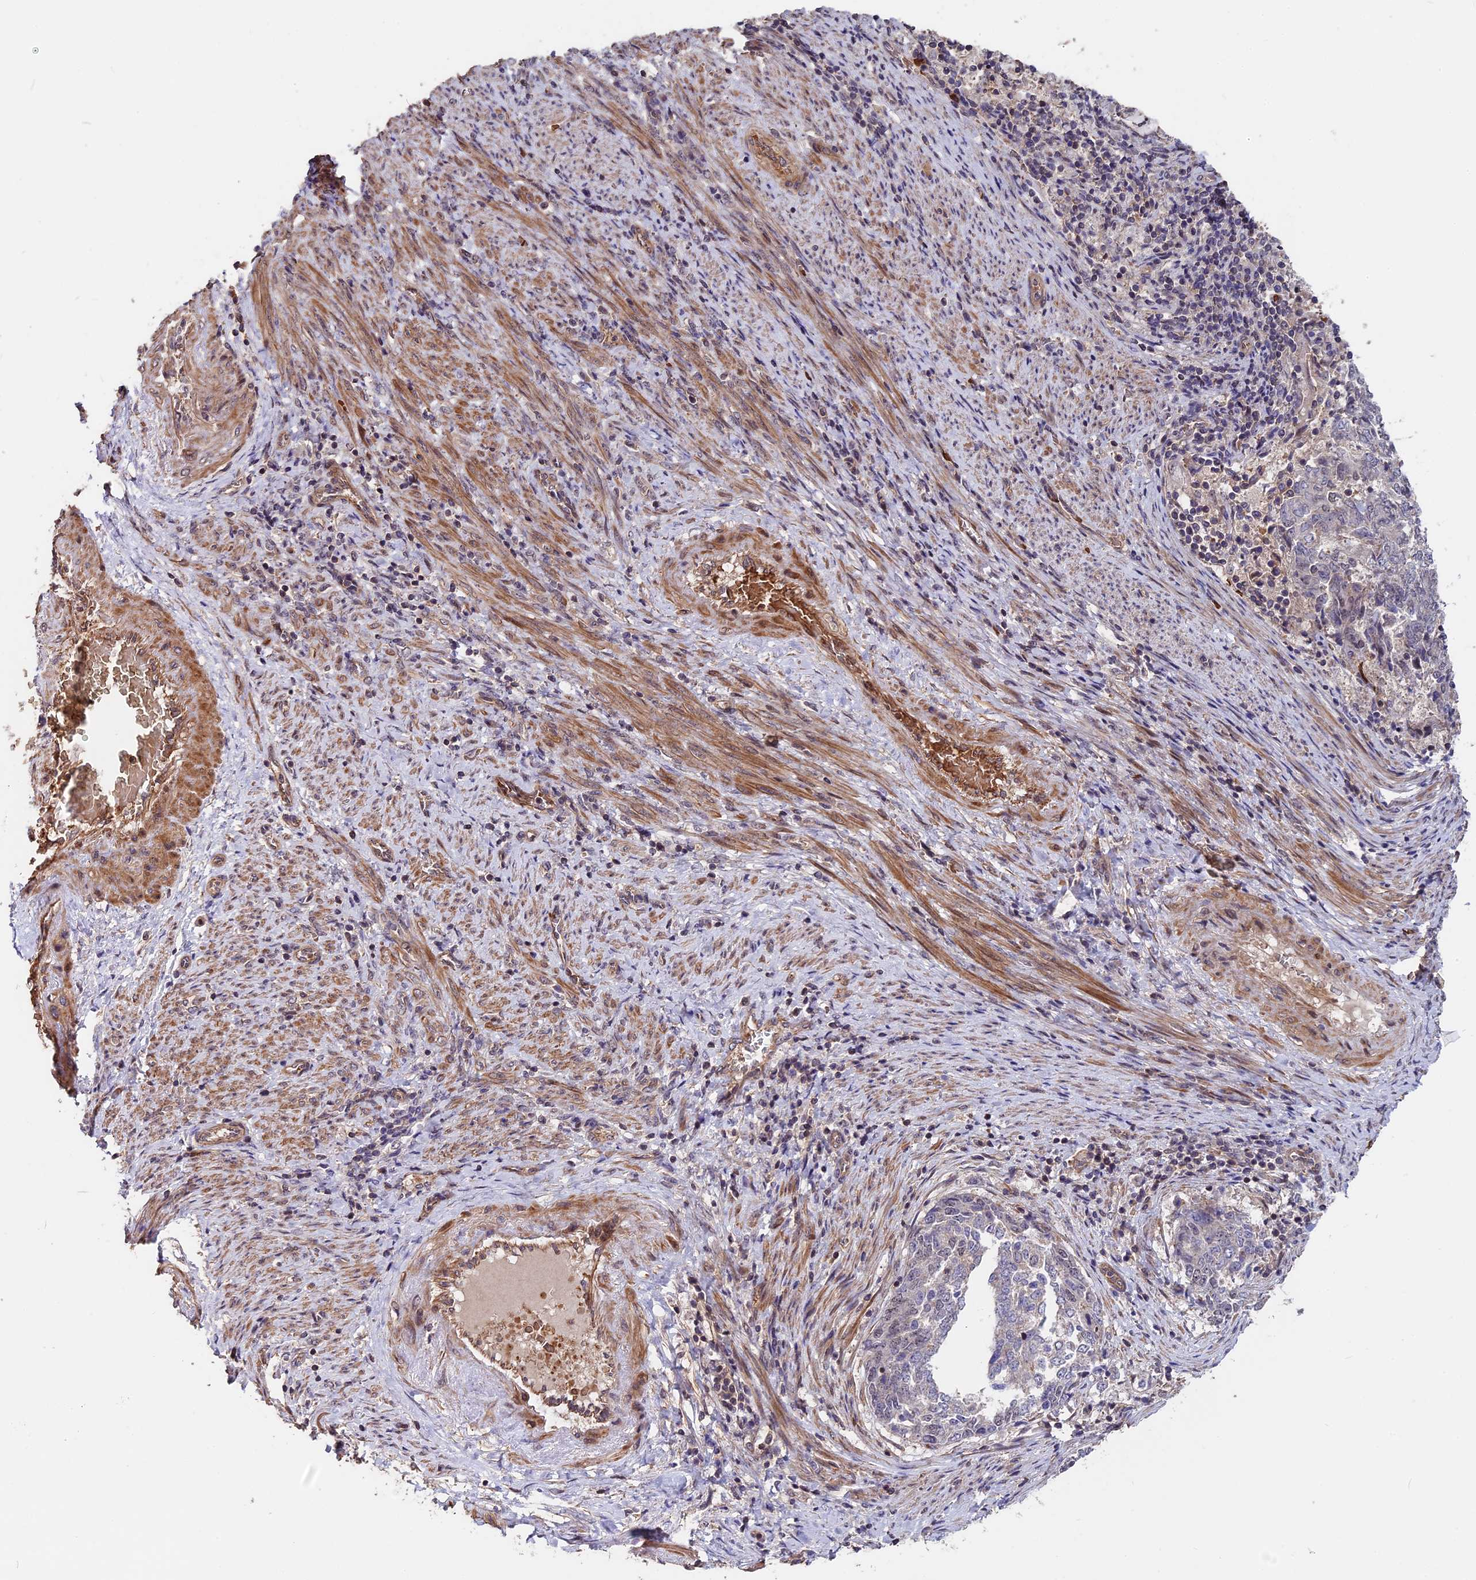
{"staining": {"intensity": "negative", "quantity": "none", "location": "none"}, "tissue": "endometrial cancer", "cell_type": "Tumor cells", "image_type": "cancer", "snomed": [{"axis": "morphology", "description": "Adenocarcinoma, NOS"}, {"axis": "topography", "description": "Endometrium"}], "caption": "A micrograph of human endometrial cancer is negative for staining in tumor cells.", "gene": "ZC3H10", "patient": {"sex": "female", "age": 80}}